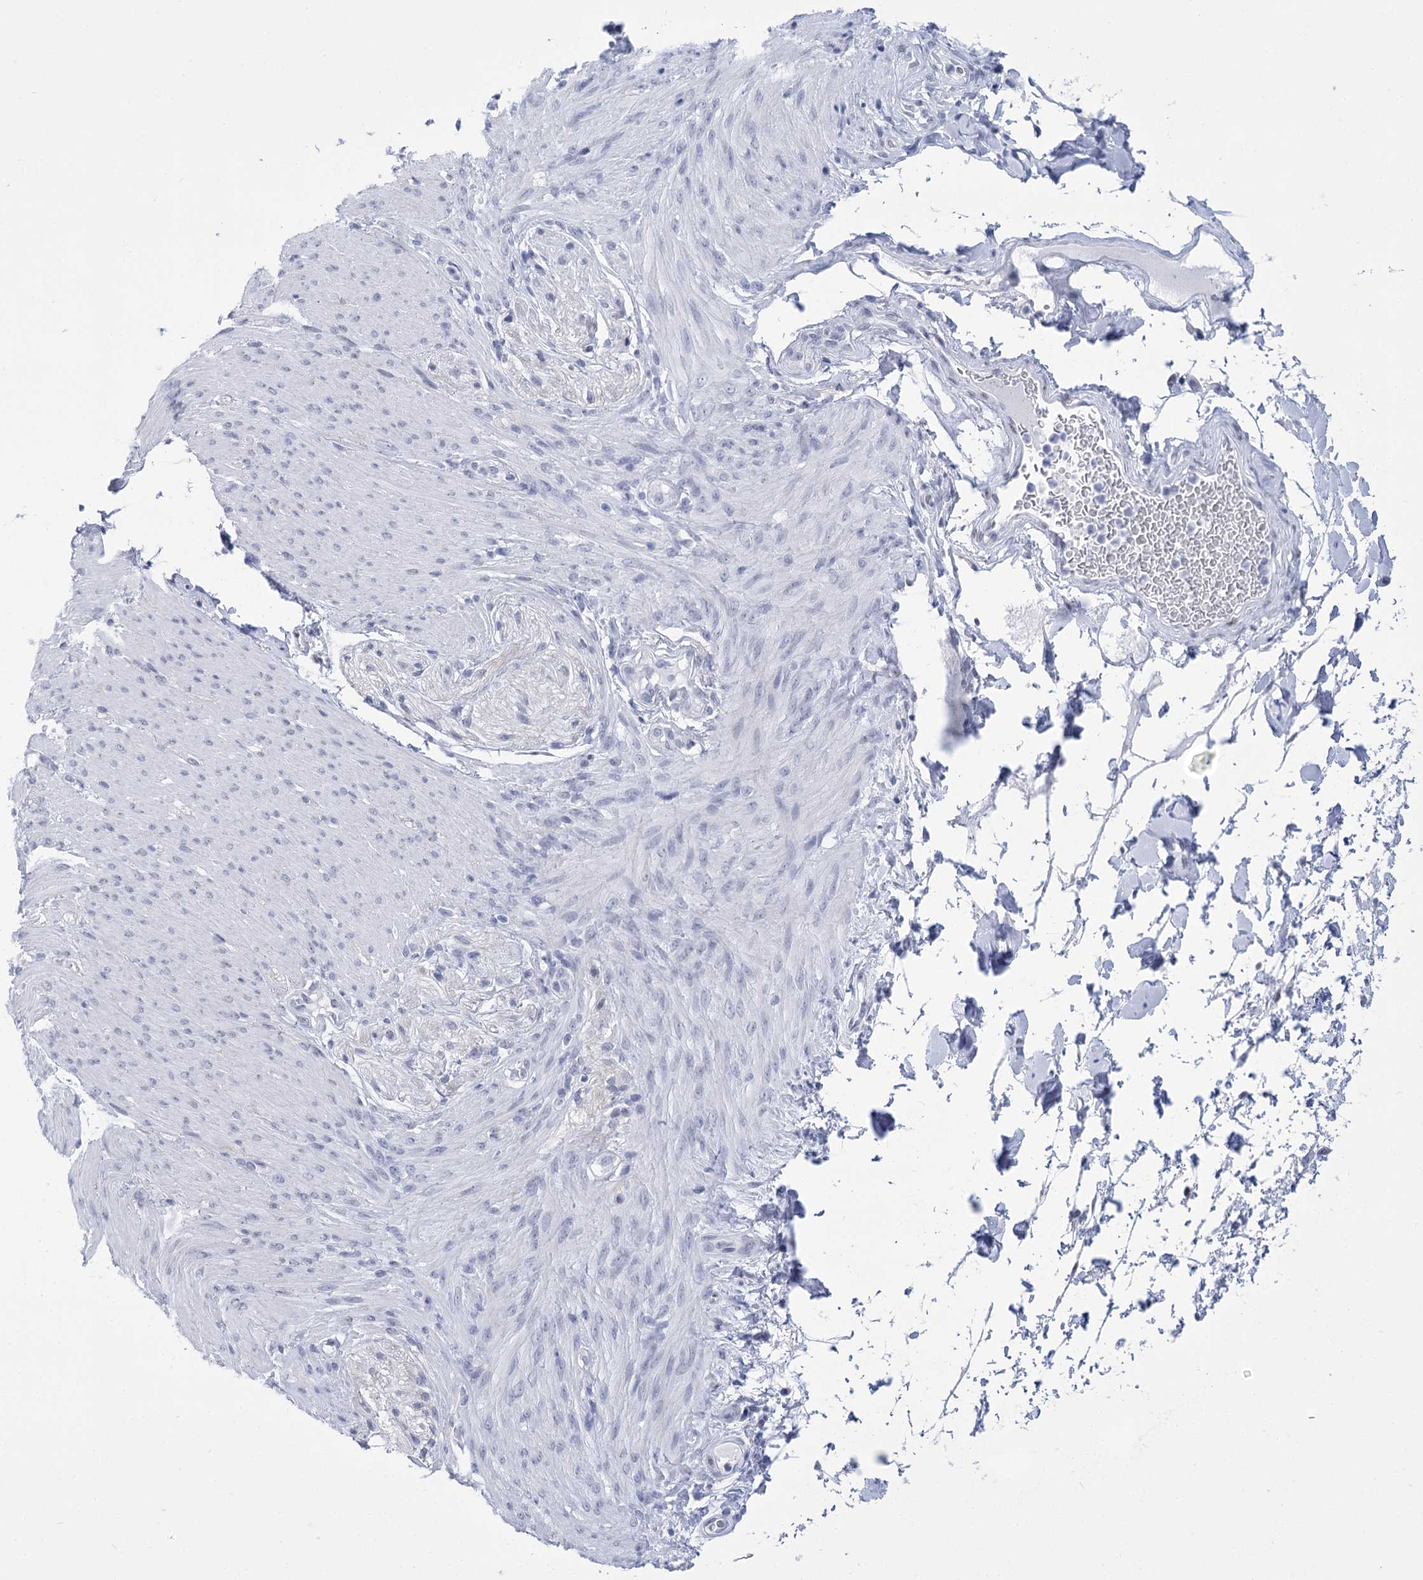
{"staining": {"intensity": "negative", "quantity": "none", "location": "none"}, "tissue": "adipose tissue", "cell_type": "Adipocytes", "image_type": "normal", "snomed": [{"axis": "morphology", "description": "Normal tissue, NOS"}, {"axis": "topography", "description": "Colon"}, {"axis": "topography", "description": "Peripheral nerve tissue"}], "caption": "A high-resolution histopathology image shows immunohistochemistry staining of unremarkable adipose tissue, which demonstrates no significant positivity in adipocytes. (Immunohistochemistry (ihc), brightfield microscopy, high magnification).", "gene": "HORMAD1", "patient": {"sex": "female", "age": 61}}